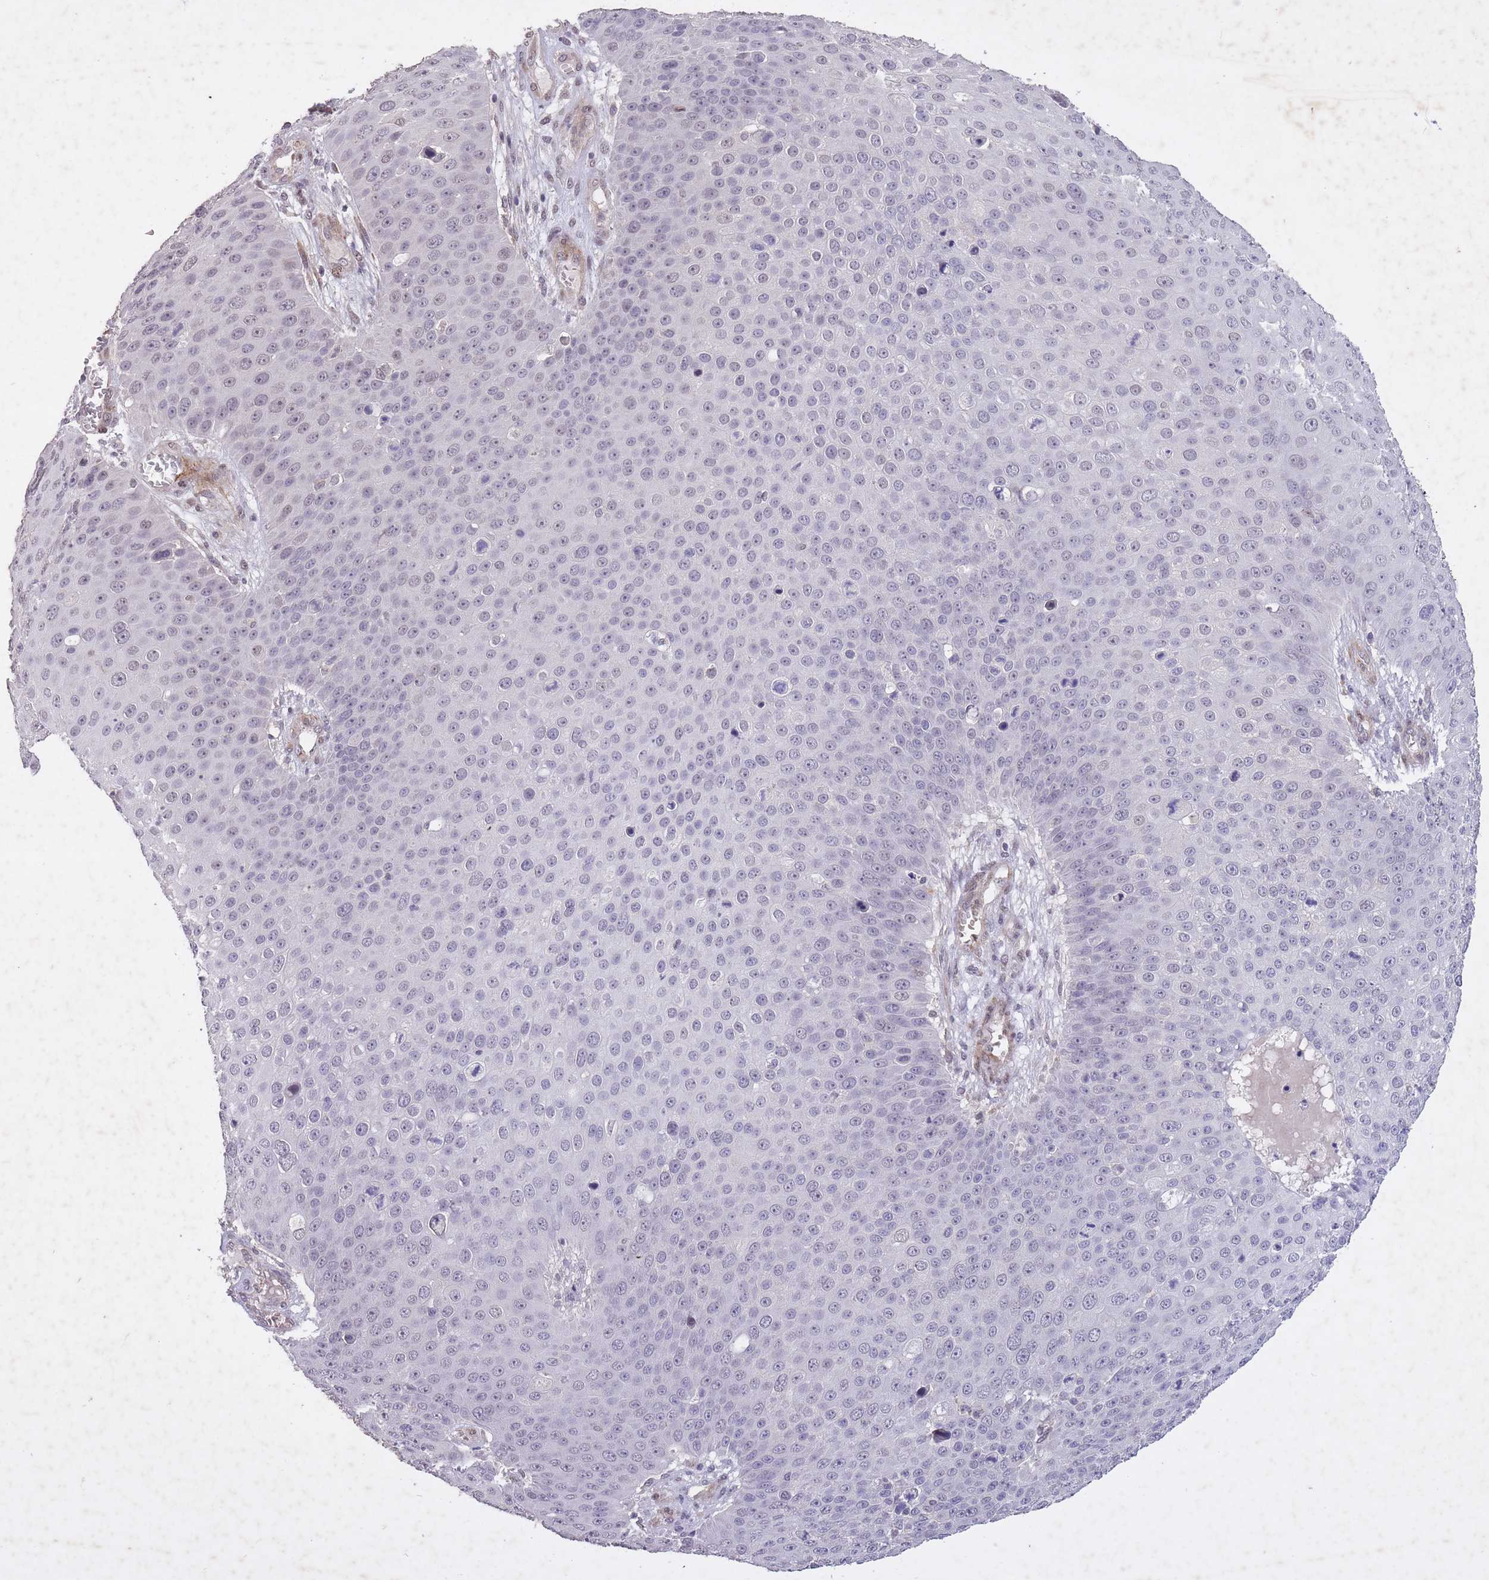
{"staining": {"intensity": "negative", "quantity": "none", "location": "none"}, "tissue": "skin cancer", "cell_type": "Tumor cells", "image_type": "cancer", "snomed": [{"axis": "morphology", "description": "Squamous cell carcinoma, NOS"}, {"axis": "topography", "description": "Skin"}], "caption": "Immunohistochemistry of human squamous cell carcinoma (skin) displays no staining in tumor cells.", "gene": "CBX6", "patient": {"sex": "male", "age": 71}}